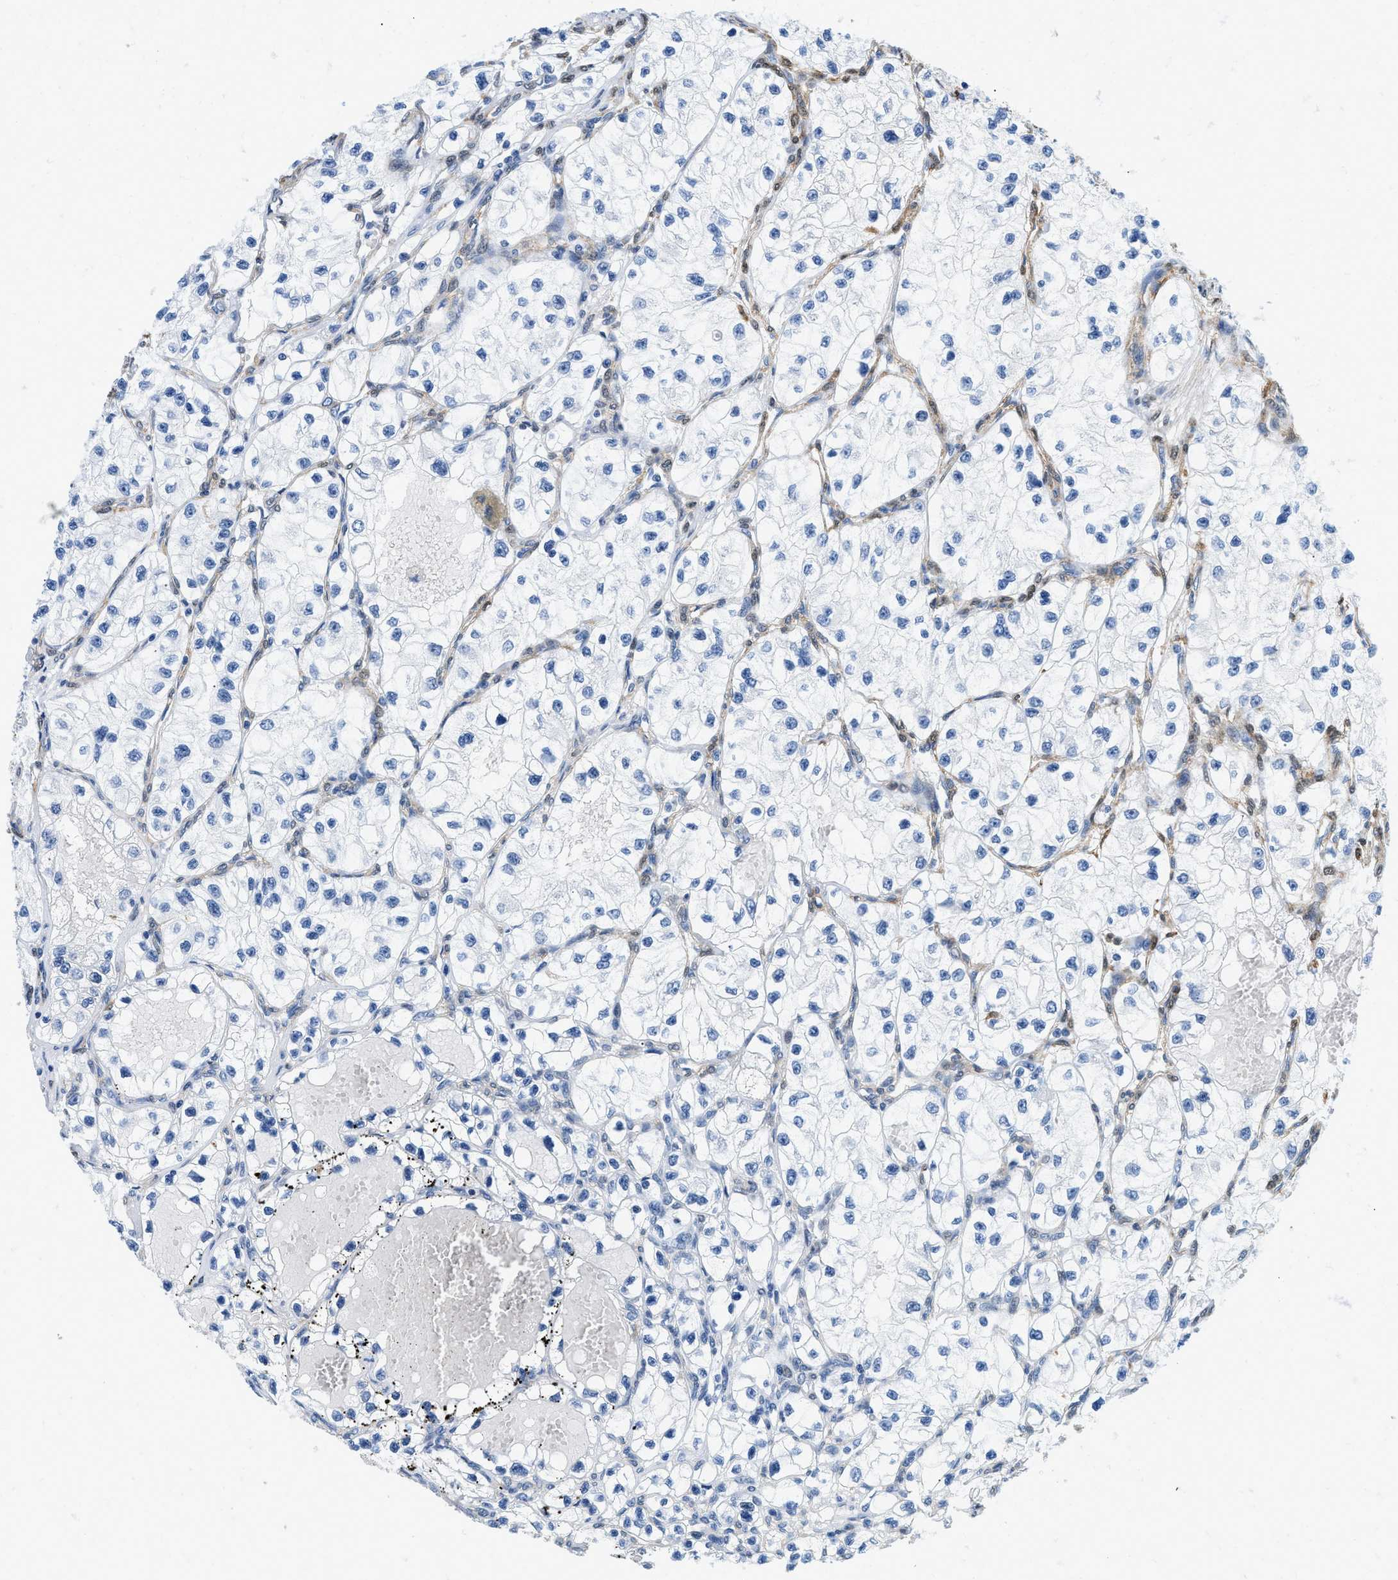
{"staining": {"intensity": "negative", "quantity": "none", "location": "none"}, "tissue": "renal cancer", "cell_type": "Tumor cells", "image_type": "cancer", "snomed": [{"axis": "morphology", "description": "Adenocarcinoma, NOS"}, {"axis": "topography", "description": "Kidney"}], "caption": "Micrograph shows no significant protein expression in tumor cells of adenocarcinoma (renal).", "gene": "GSN", "patient": {"sex": "female", "age": 57}}